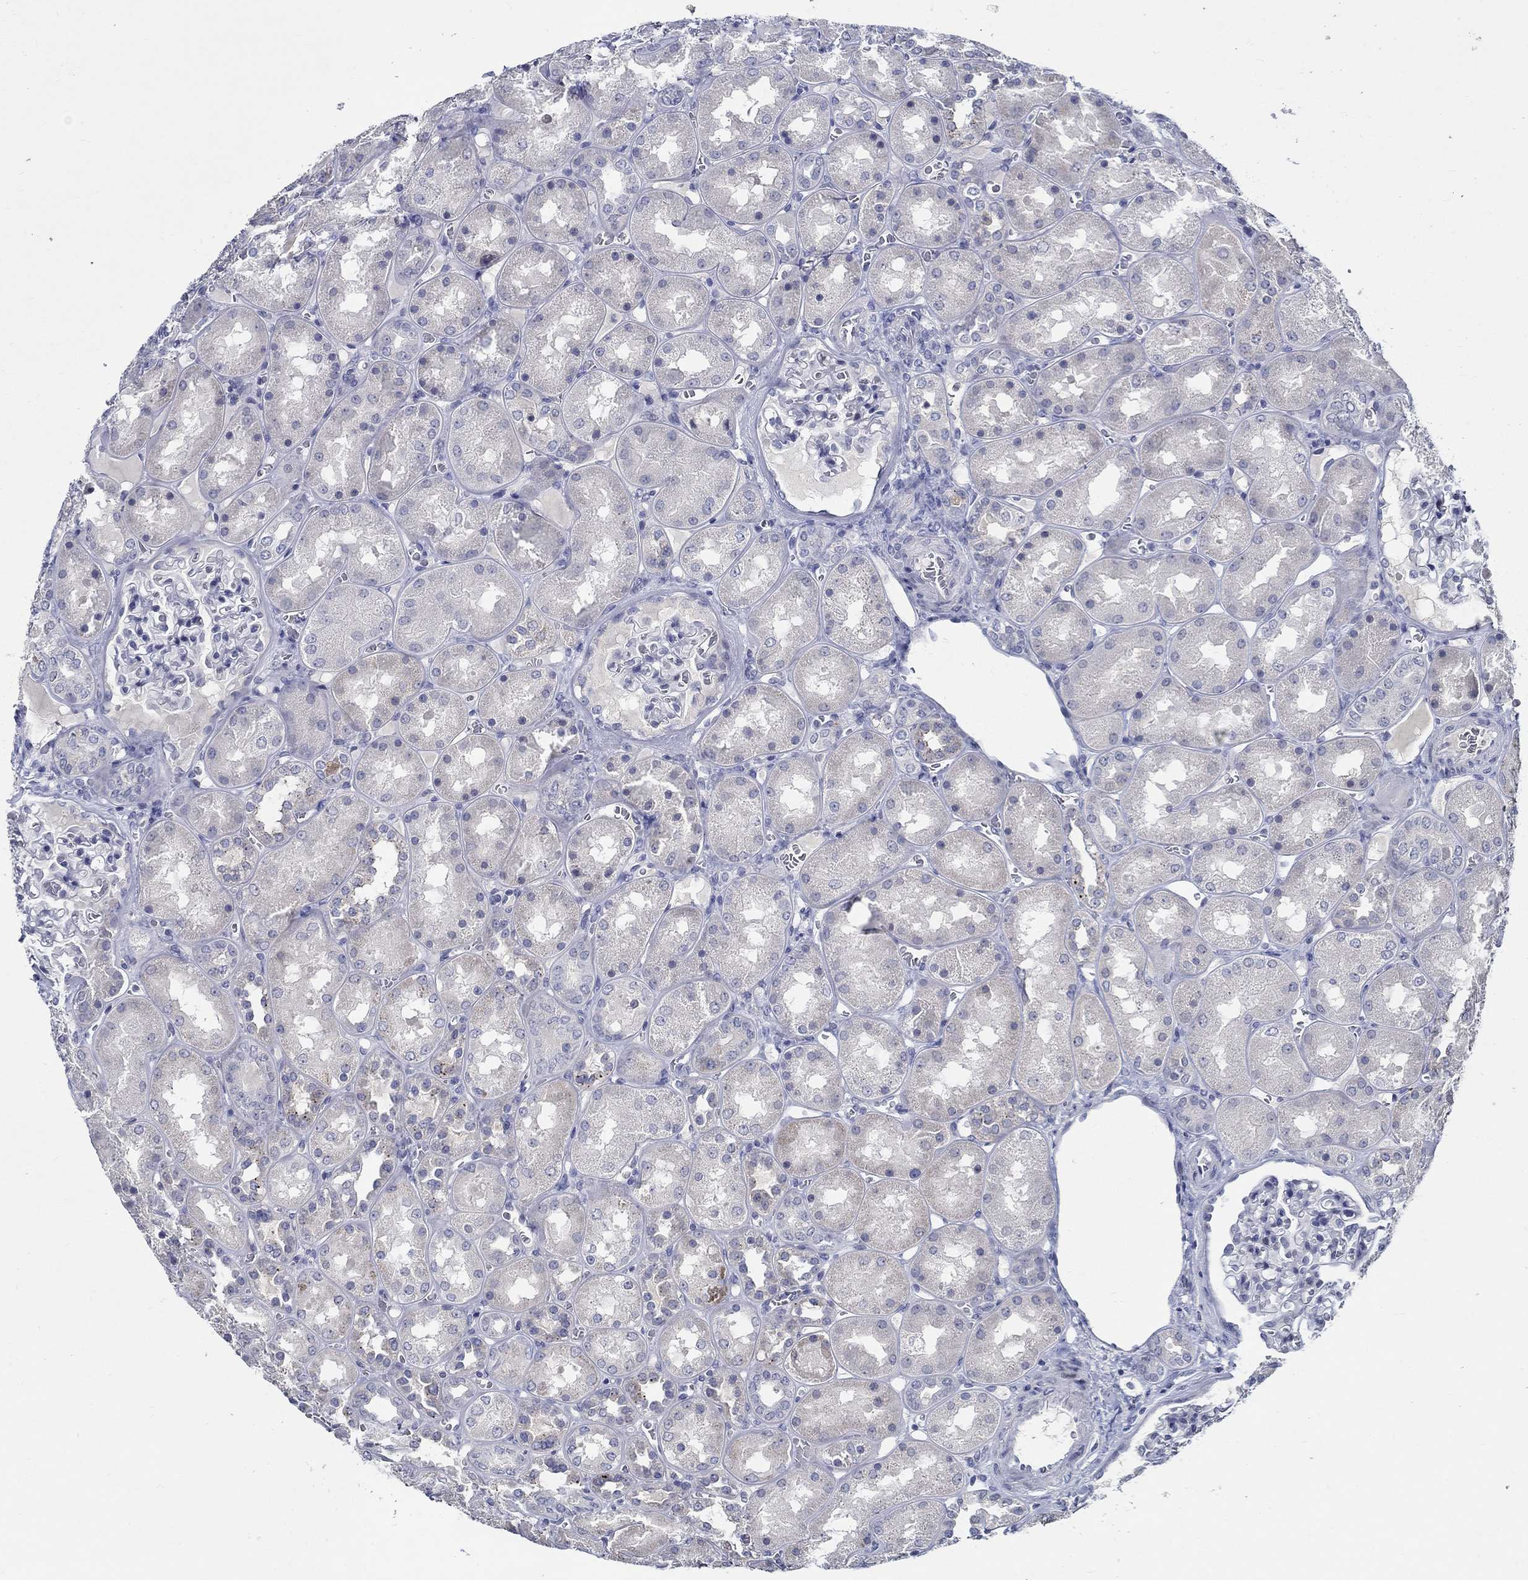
{"staining": {"intensity": "negative", "quantity": "none", "location": "none"}, "tissue": "kidney", "cell_type": "Cells in glomeruli", "image_type": "normal", "snomed": [{"axis": "morphology", "description": "Normal tissue, NOS"}, {"axis": "topography", "description": "Kidney"}], "caption": "DAB (3,3'-diaminobenzidine) immunohistochemical staining of normal human kidney shows no significant expression in cells in glomeruli. (Brightfield microscopy of DAB immunohistochemistry at high magnification).", "gene": "CETN1", "patient": {"sex": "male", "age": 73}}